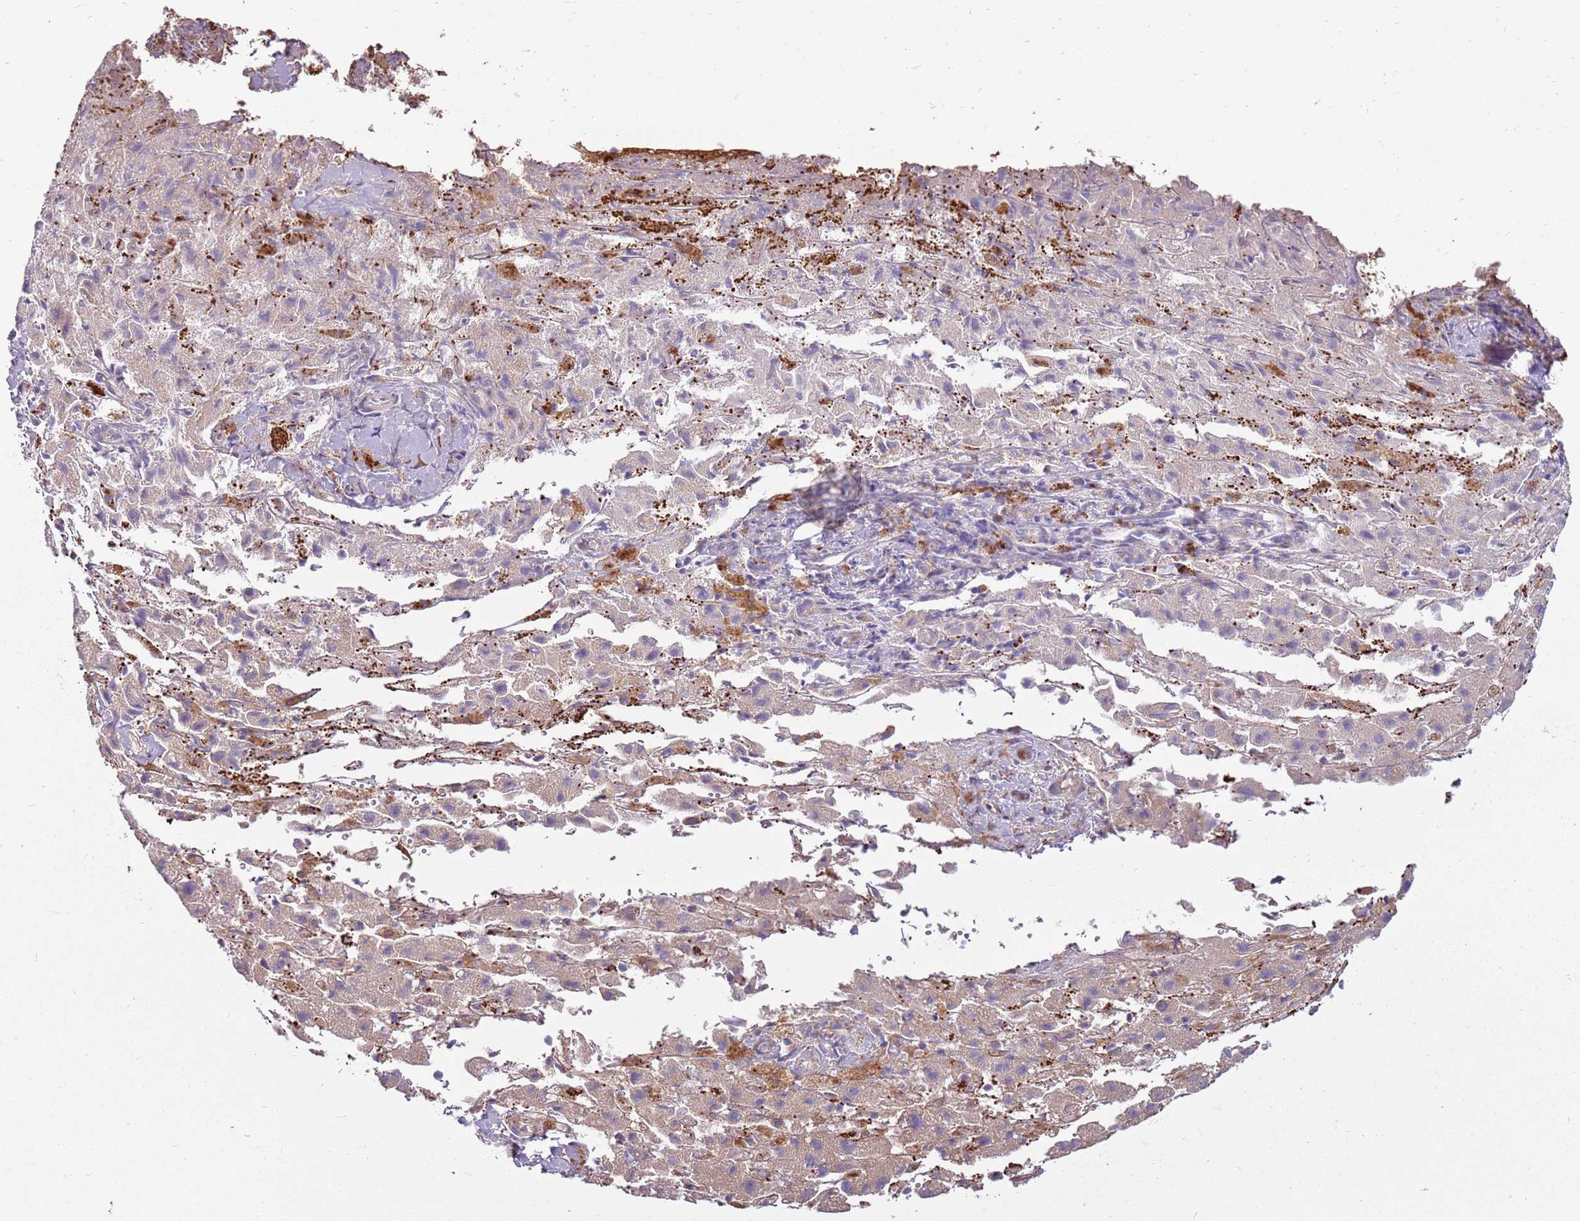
{"staining": {"intensity": "negative", "quantity": "none", "location": "none"}, "tissue": "liver cancer", "cell_type": "Tumor cells", "image_type": "cancer", "snomed": [{"axis": "morphology", "description": "Carcinoma, Hepatocellular, NOS"}, {"axis": "topography", "description": "Liver"}], "caption": "An immunohistochemistry histopathology image of hepatocellular carcinoma (liver) is shown. There is no staining in tumor cells of hepatocellular carcinoma (liver). (Stains: DAB IHC with hematoxylin counter stain, Microscopy: brightfield microscopy at high magnification).", "gene": "EMC1", "patient": {"sex": "female", "age": 58}}